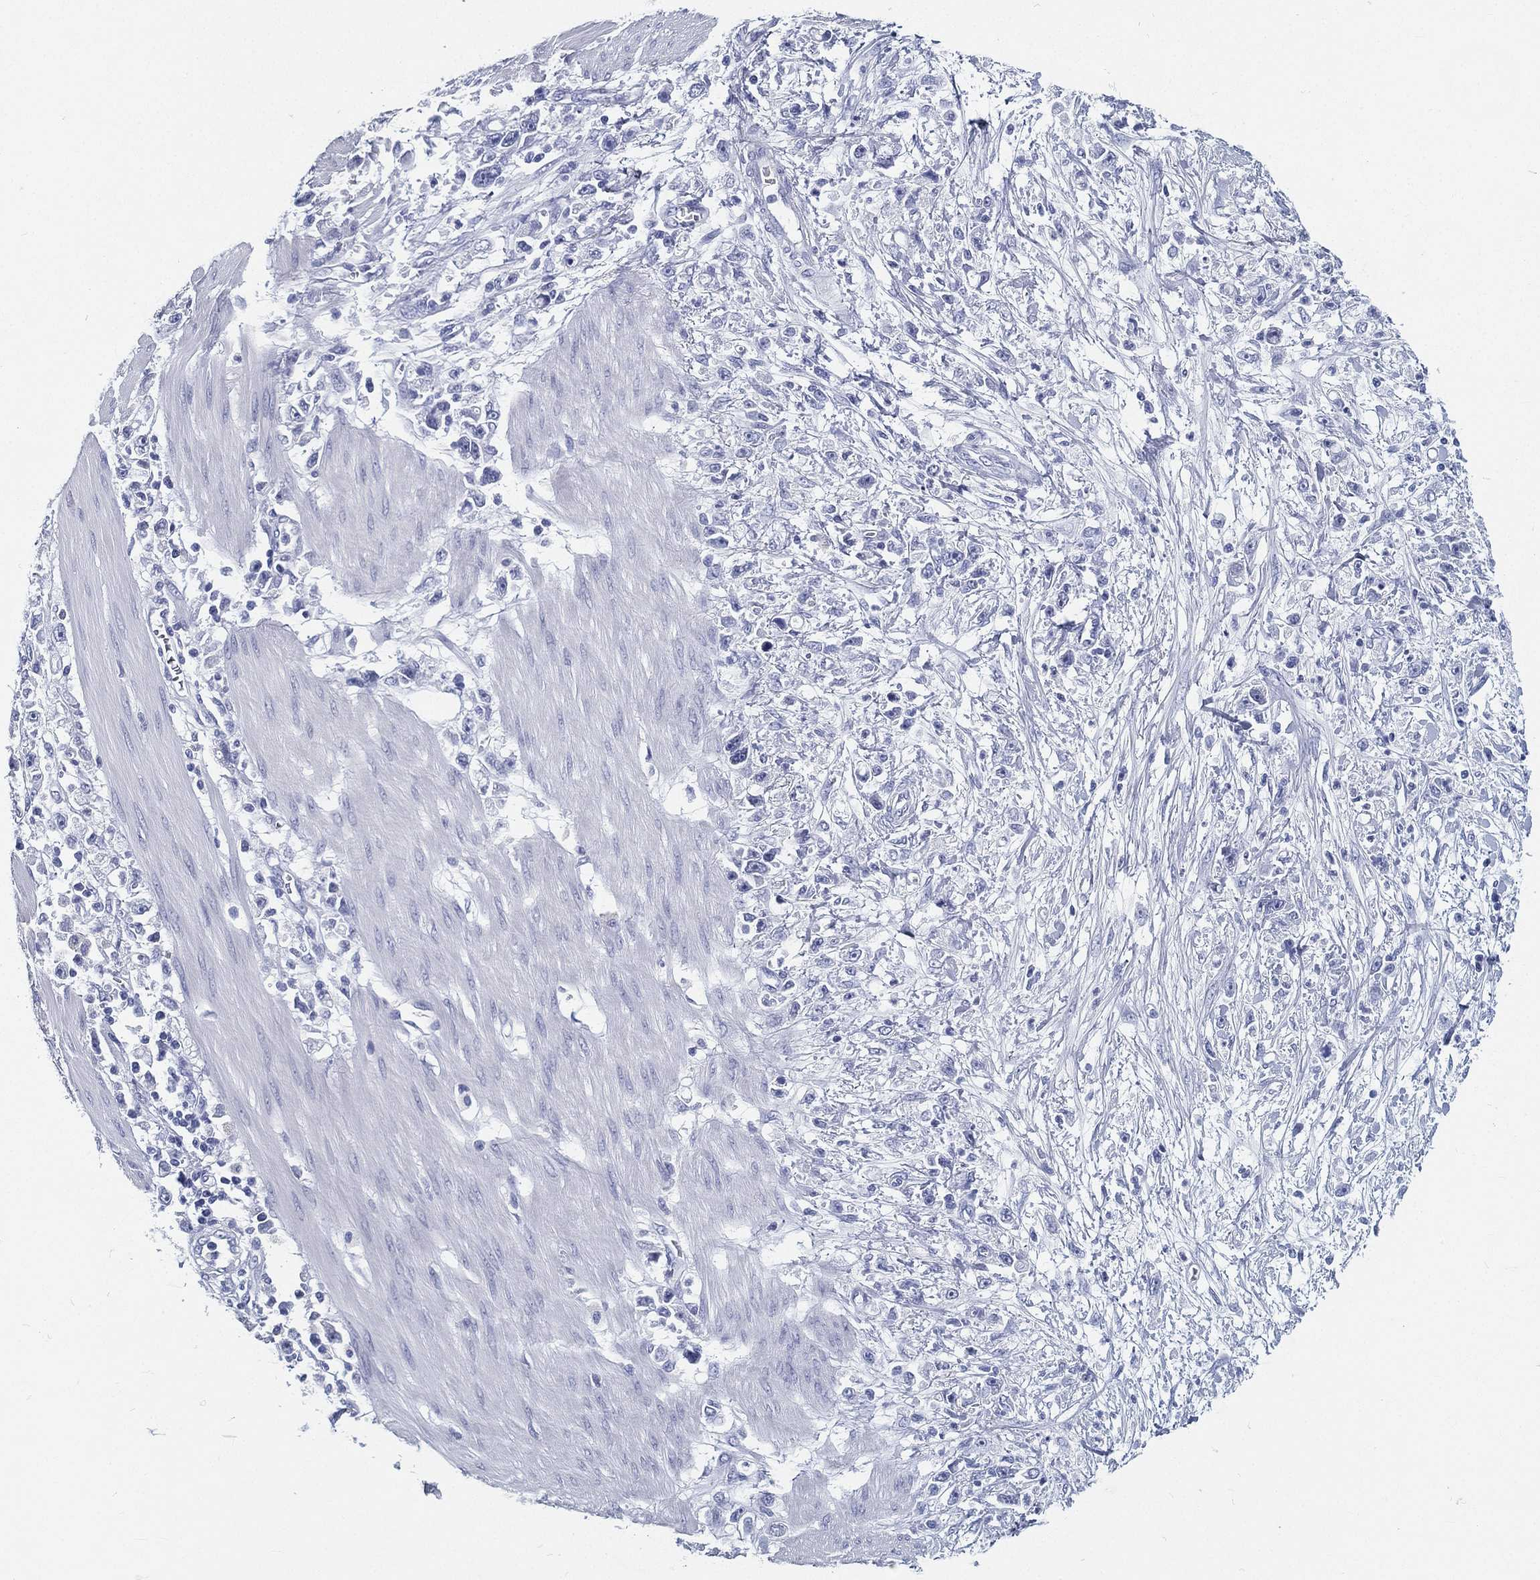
{"staining": {"intensity": "negative", "quantity": "none", "location": "none"}, "tissue": "stomach cancer", "cell_type": "Tumor cells", "image_type": "cancer", "snomed": [{"axis": "morphology", "description": "Adenocarcinoma, NOS"}, {"axis": "topography", "description": "Stomach"}], "caption": "Image shows no significant protein staining in tumor cells of adenocarcinoma (stomach). The staining is performed using DAB (3,3'-diaminobenzidine) brown chromogen with nuclei counter-stained in using hematoxylin.", "gene": "ATP1B2", "patient": {"sex": "female", "age": 59}}